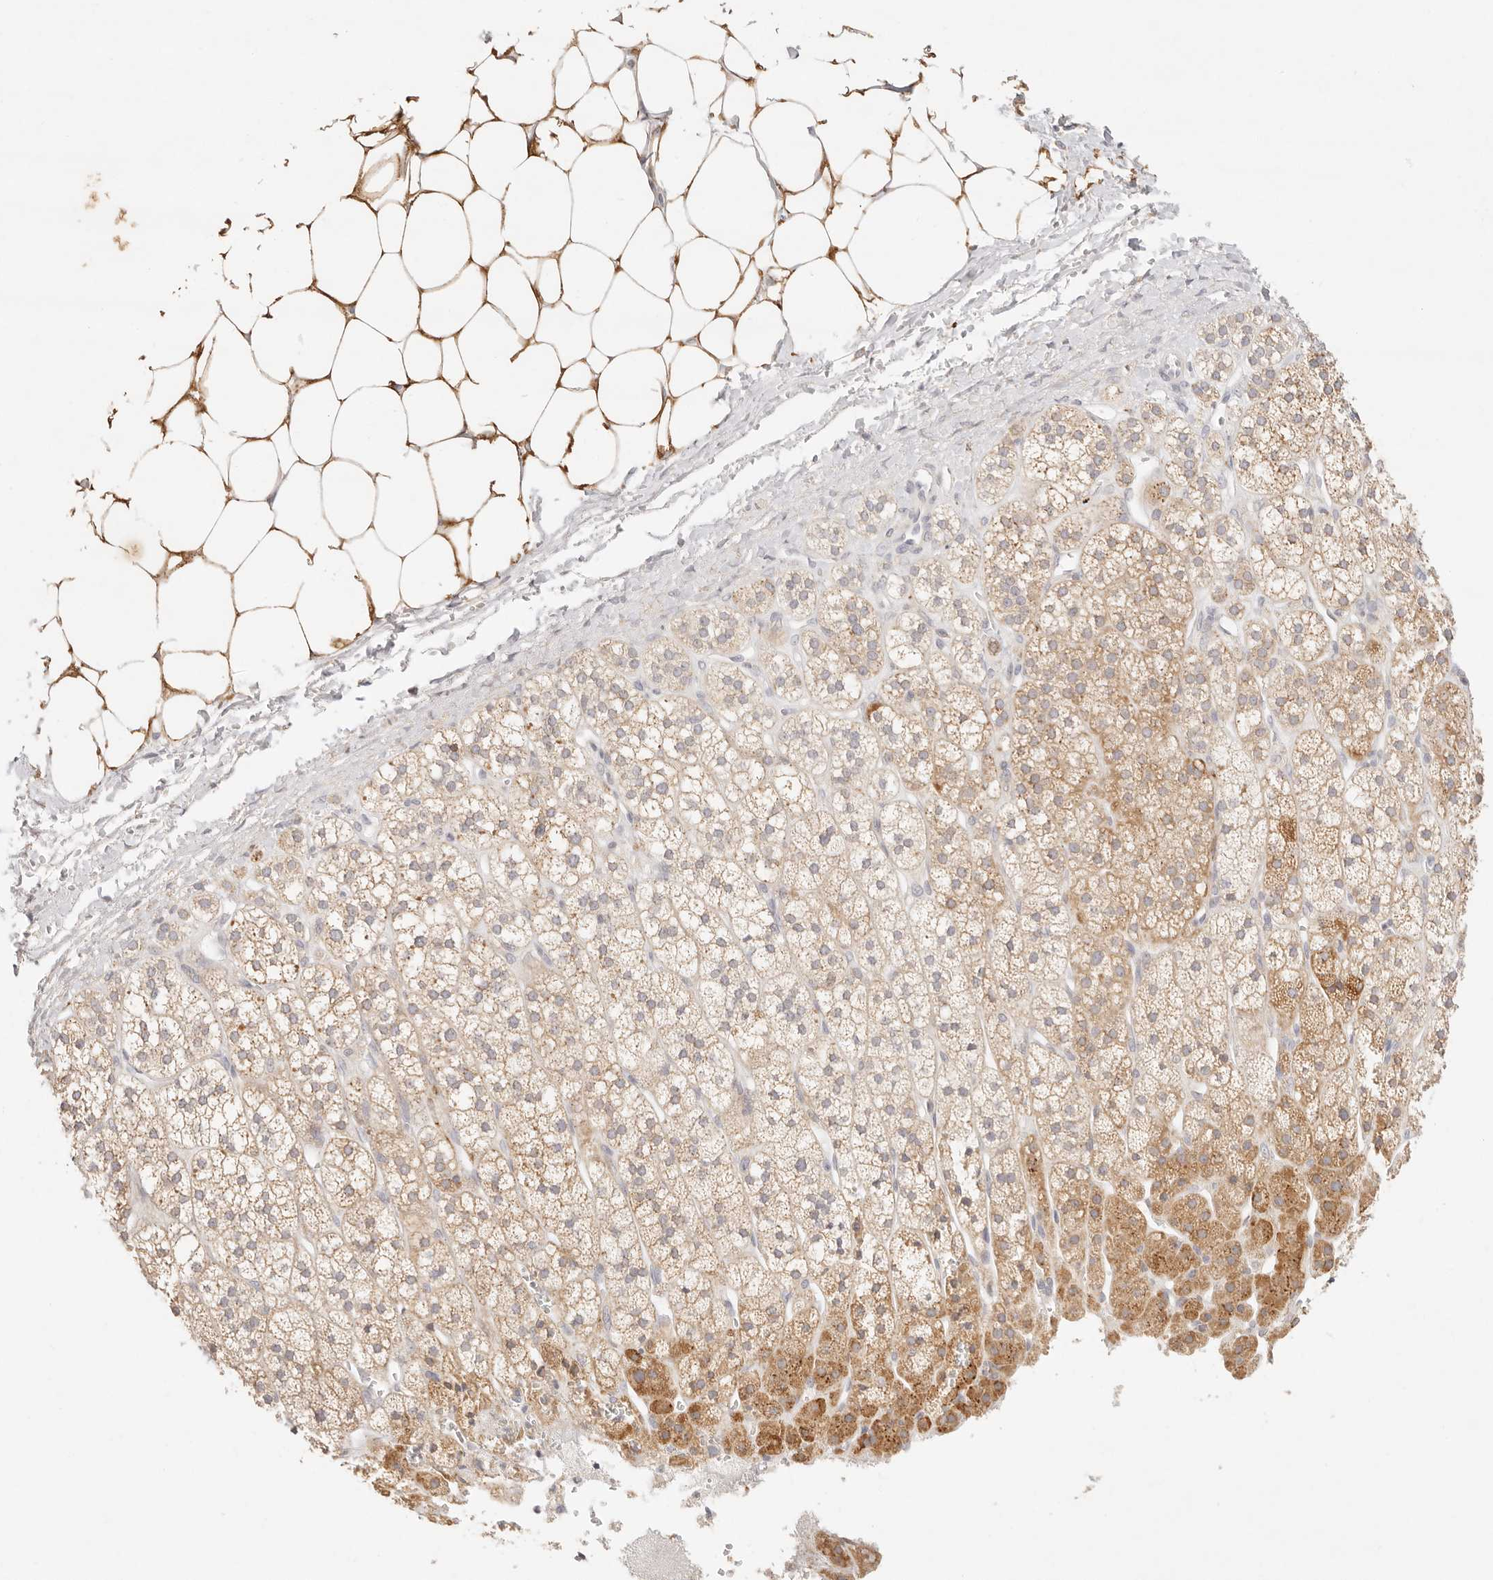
{"staining": {"intensity": "moderate", "quantity": ">75%", "location": "cytoplasmic/membranous"}, "tissue": "adrenal gland", "cell_type": "Glandular cells", "image_type": "normal", "snomed": [{"axis": "morphology", "description": "Normal tissue, NOS"}, {"axis": "topography", "description": "Adrenal gland"}], "caption": "This image displays immunohistochemistry staining of normal adrenal gland, with medium moderate cytoplasmic/membranous staining in approximately >75% of glandular cells.", "gene": "GPR156", "patient": {"sex": "male", "age": 56}}